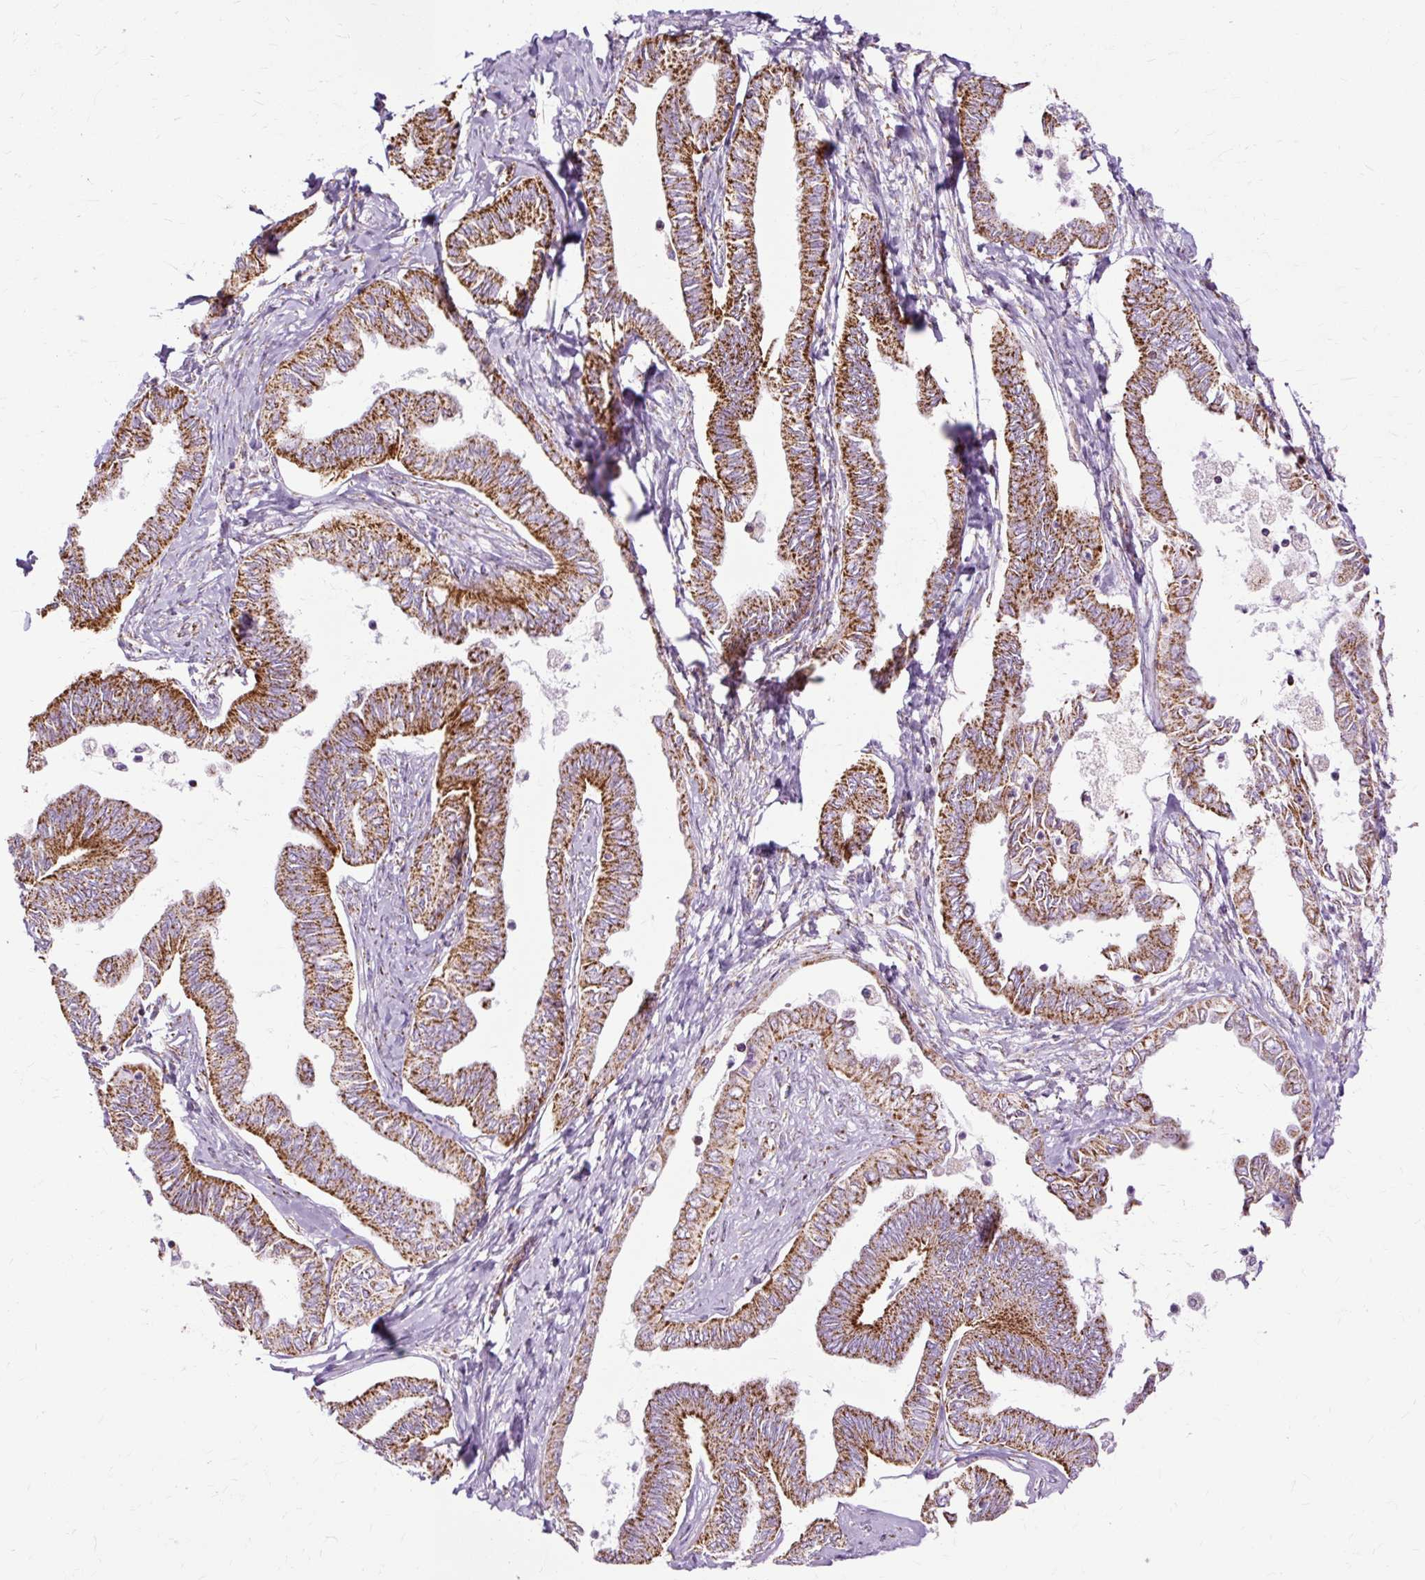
{"staining": {"intensity": "moderate", "quantity": ">75%", "location": "cytoplasmic/membranous"}, "tissue": "ovarian cancer", "cell_type": "Tumor cells", "image_type": "cancer", "snomed": [{"axis": "morphology", "description": "Carcinoma, endometroid"}, {"axis": "topography", "description": "Ovary"}], "caption": "Brown immunohistochemical staining in ovarian cancer shows moderate cytoplasmic/membranous positivity in approximately >75% of tumor cells. Using DAB (3,3'-diaminobenzidine) (brown) and hematoxylin (blue) stains, captured at high magnification using brightfield microscopy.", "gene": "DLAT", "patient": {"sex": "female", "age": 70}}